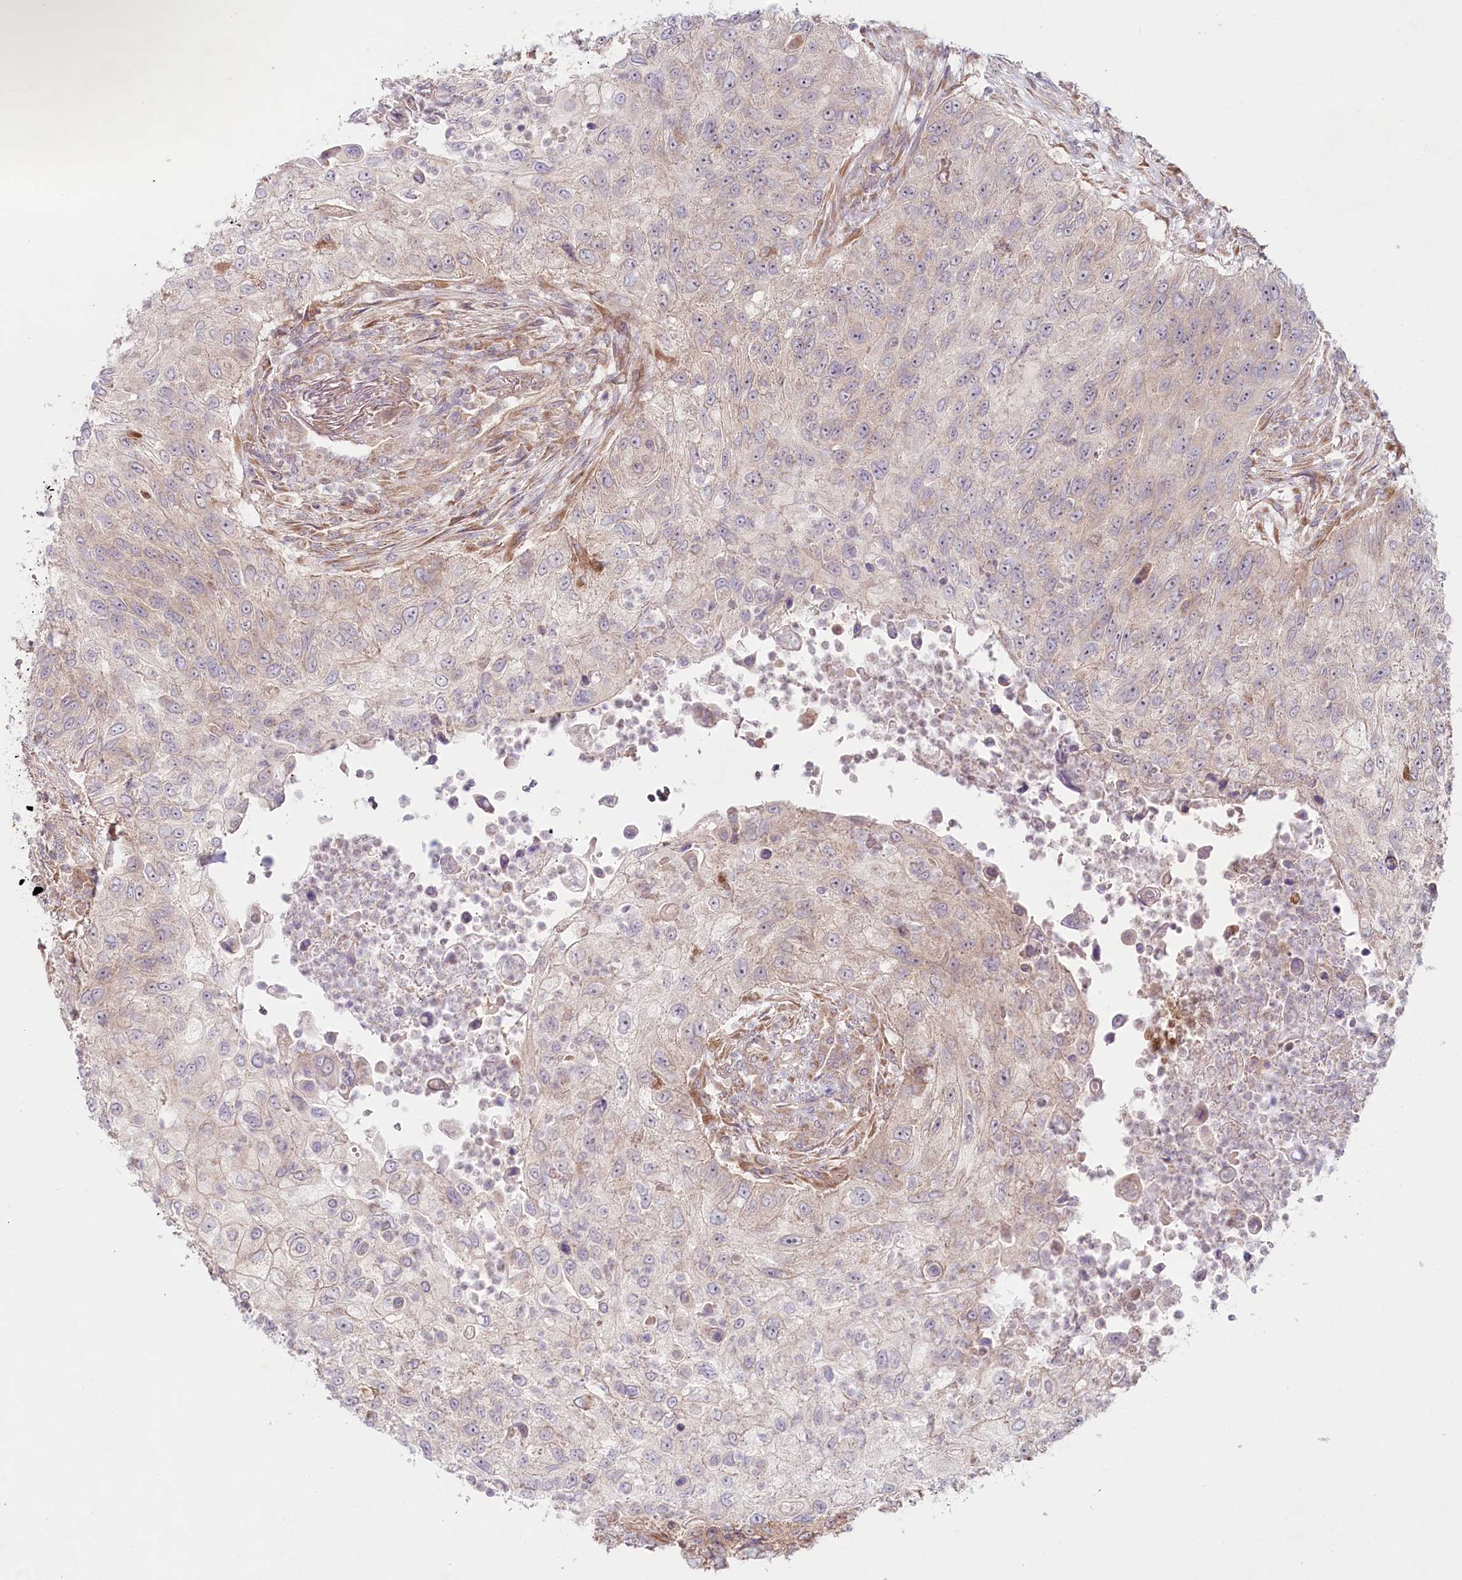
{"staining": {"intensity": "weak", "quantity": "25%-75%", "location": "cytoplasmic/membranous"}, "tissue": "urothelial cancer", "cell_type": "Tumor cells", "image_type": "cancer", "snomed": [{"axis": "morphology", "description": "Urothelial carcinoma, High grade"}, {"axis": "topography", "description": "Urinary bladder"}], "caption": "An immunohistochemistry image of tumor tissue is shown. Protein staining in brown highlights weak cytoplasmic/membranous positivity in urothelial carcinoma (high-grade) within tumor cells.", "gene": "TNIP1", "patient": {"sex": "female", "age": 60}}